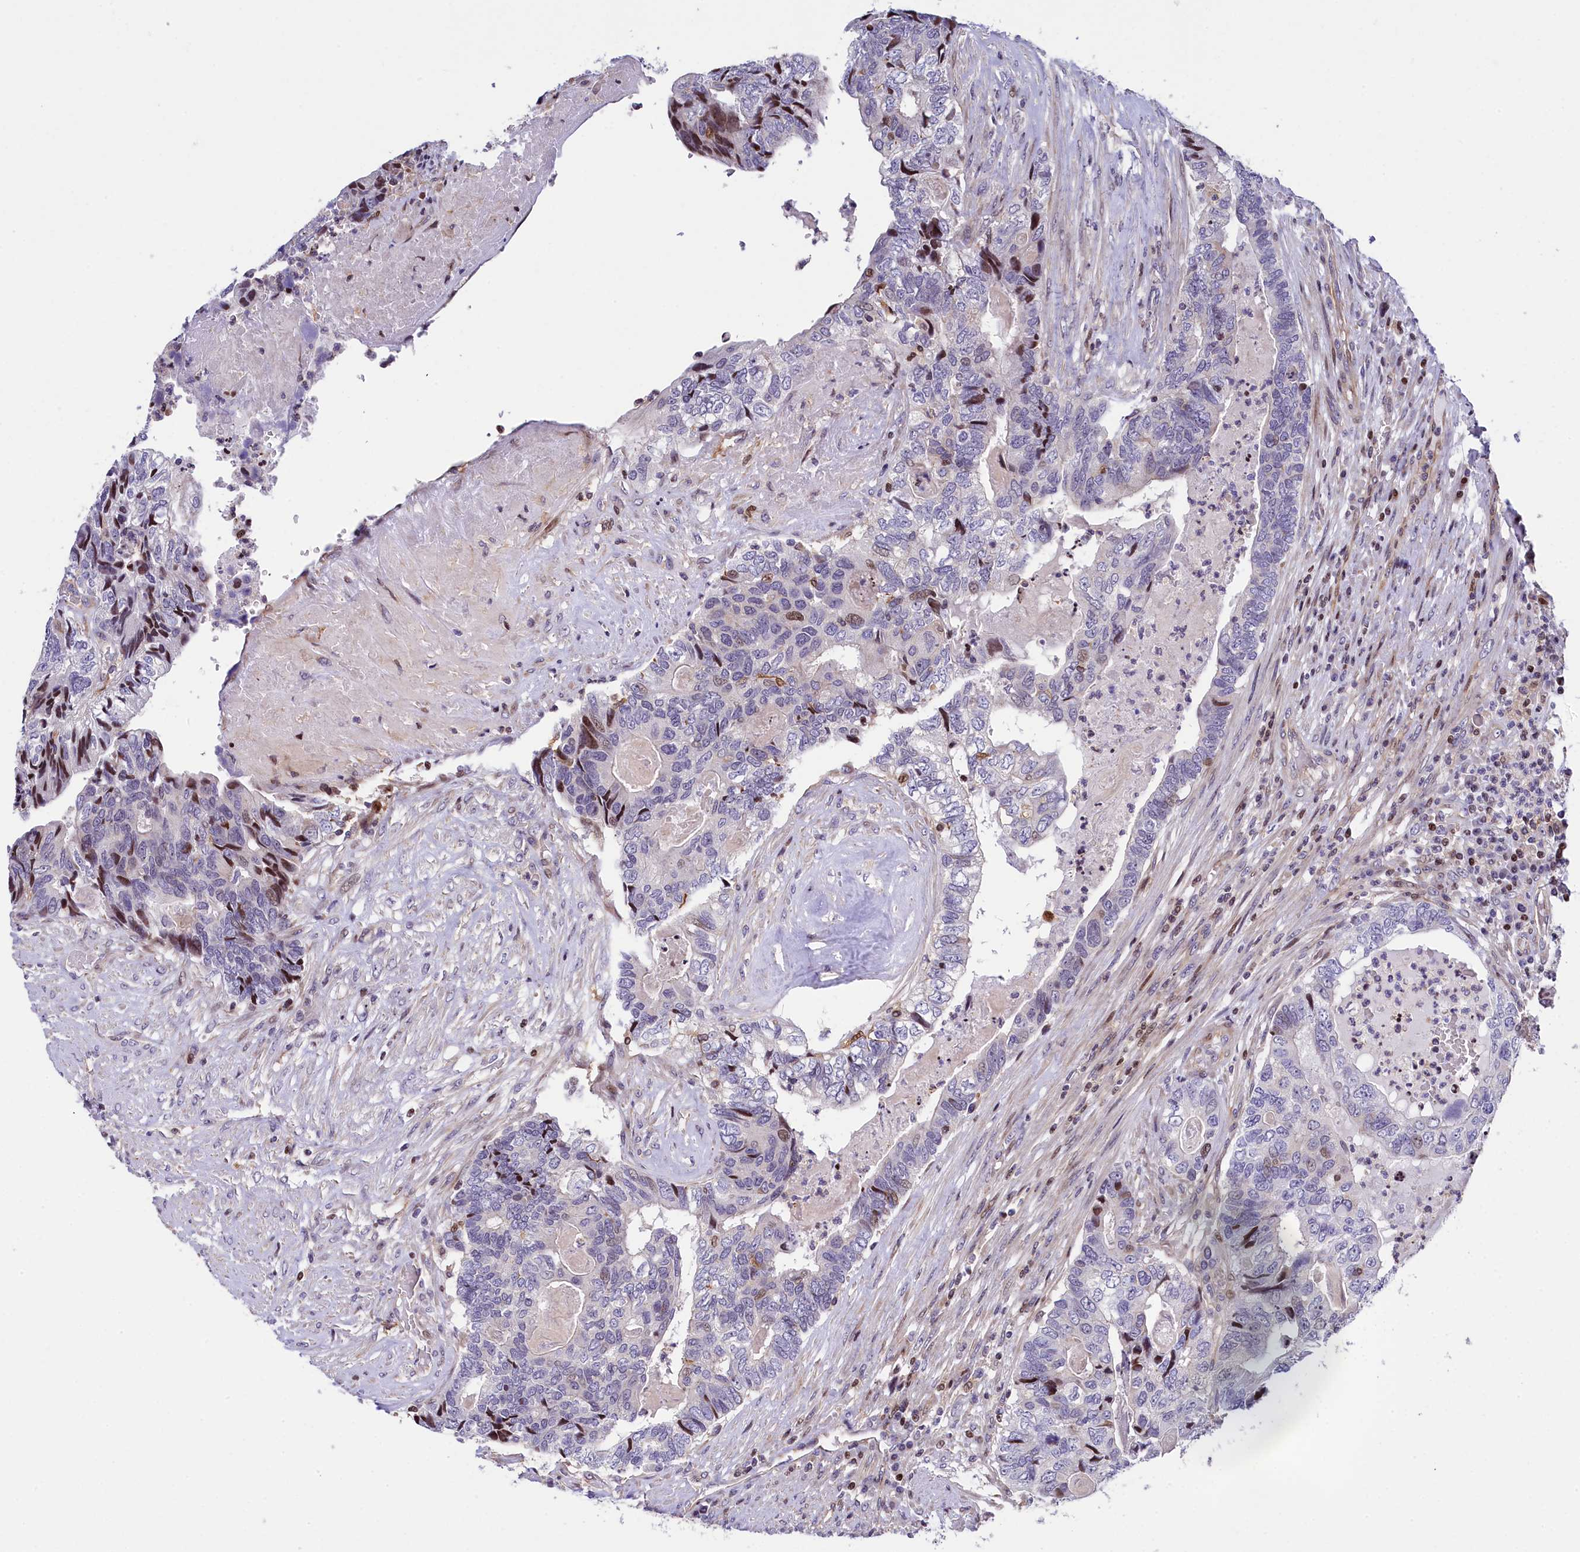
{"staining": {"intensity": "moderate", "quantity": "<25%", "location": "nuclear"}, "tissue": "colorectal cancer", "cell_type": "Tumor cells", "image_type": "cancer", "snomed": [{"axis": "morphology", "description": "Adenocarcinoma, NOS"}, {"axis": "topography", "description": "Colon"}], "caption": "IHC photomicrograph of neoplastic tissue: colorectal cancer stained using IHC reveals low levels of moderate protein expression localized specifically in the nuclear of tumor cells, appearing as a nuclear brown color.", "gene": "TGDS", "patient": {"sex": "female", "age": 67}}